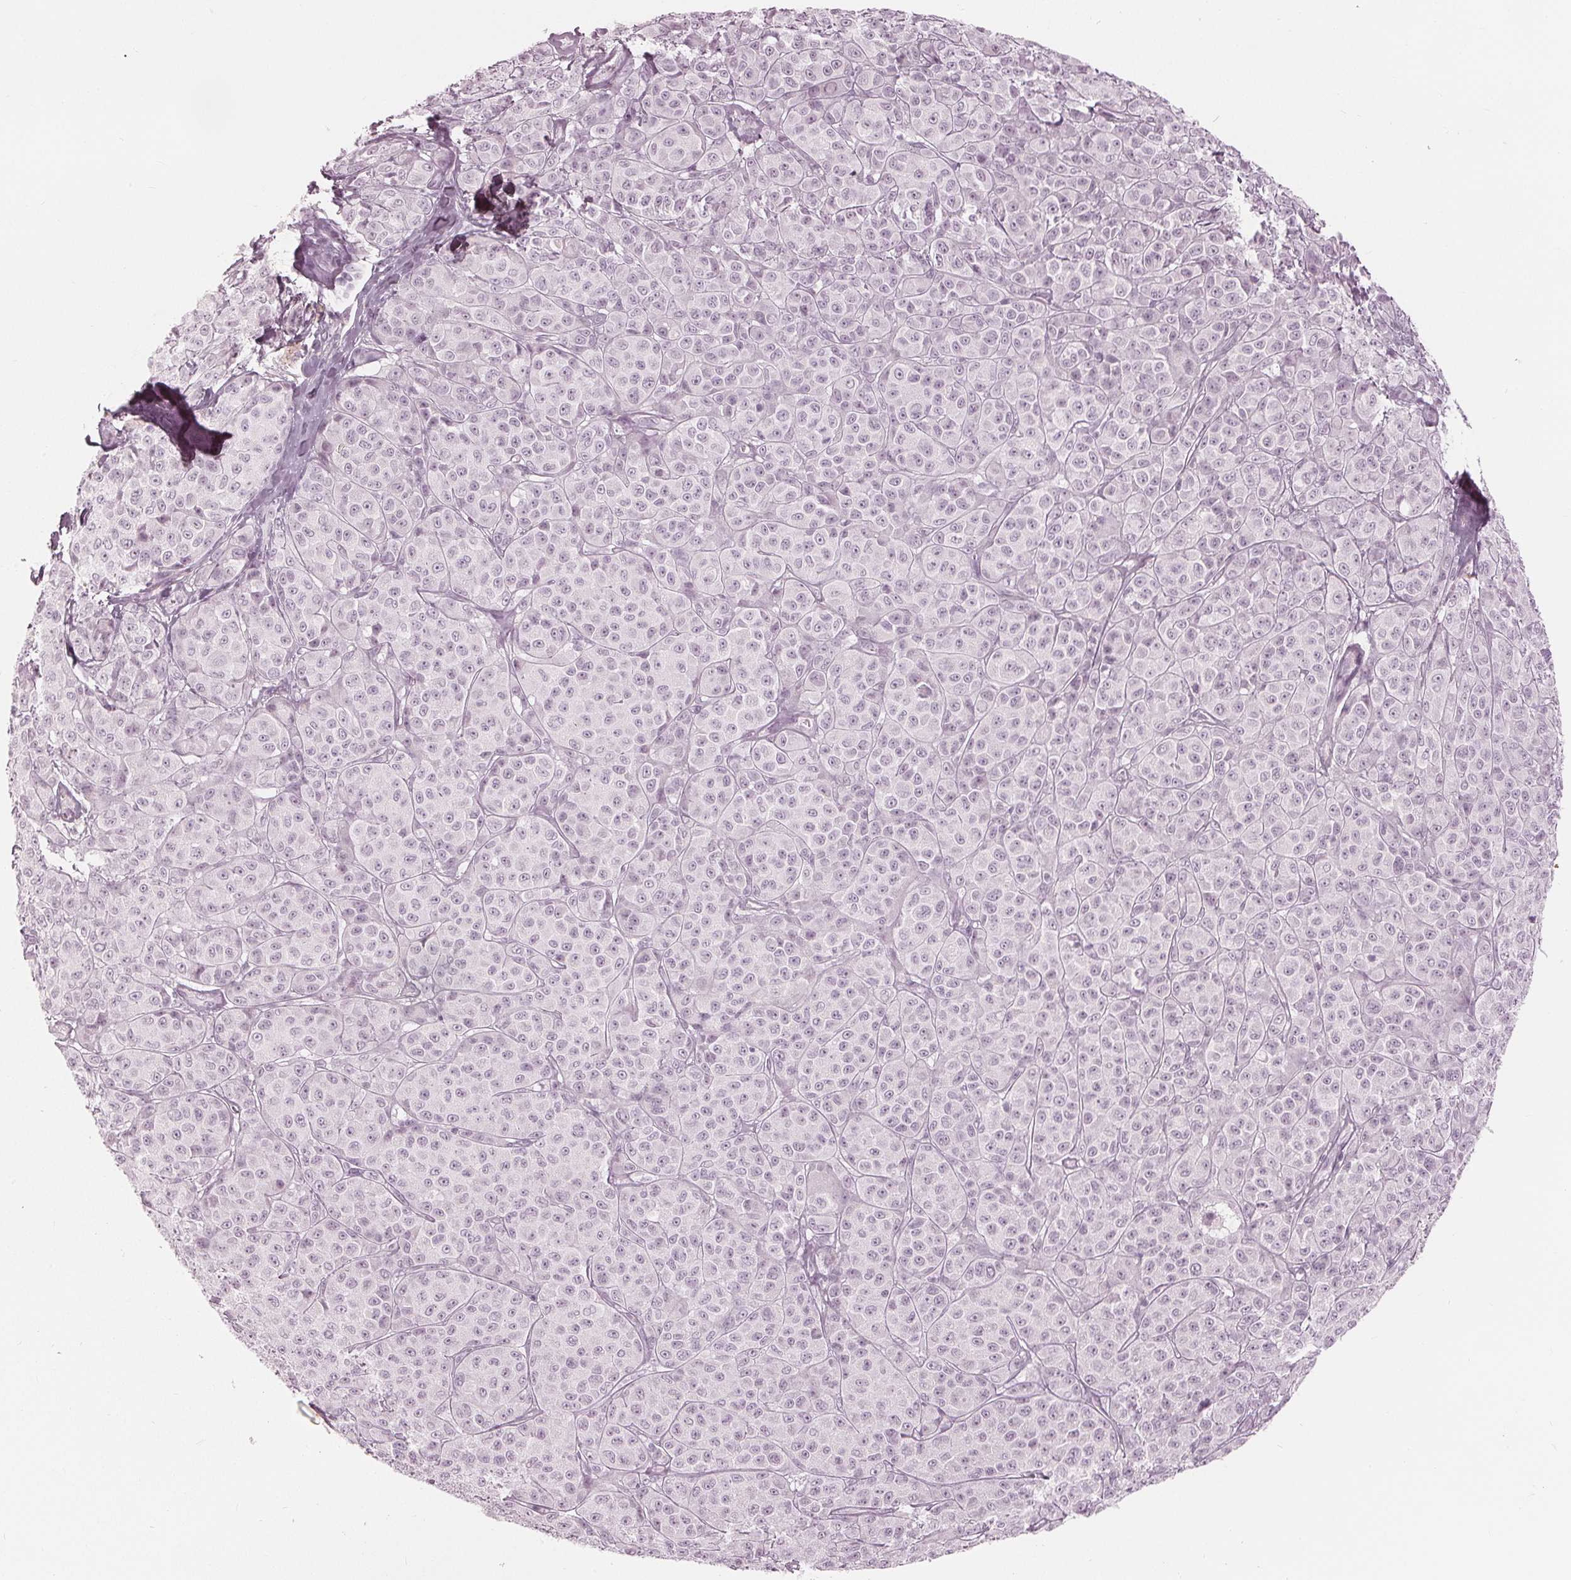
{"staining": {"intensity": "negative", "quantity": "none", "location": "none"}, "tissue": "melanoma", "cell_type": "Tumor cells", "image_type": "cancer", "snomed": [{"axis": "morphology", "description": "Malignant melanoma, NOS"}, {"axis": "topography", "description": "Skin"}], "caption": "Tumor cells are negative for protein expression in human malignant melanoma. The staining is performed using DAB (3,3'-diaminobenzidine) brown chromogen with nuclei counter-stained in using hematoxylin.", "gene": "PAEP", "patient": {"sex": "male", "age": 89}}